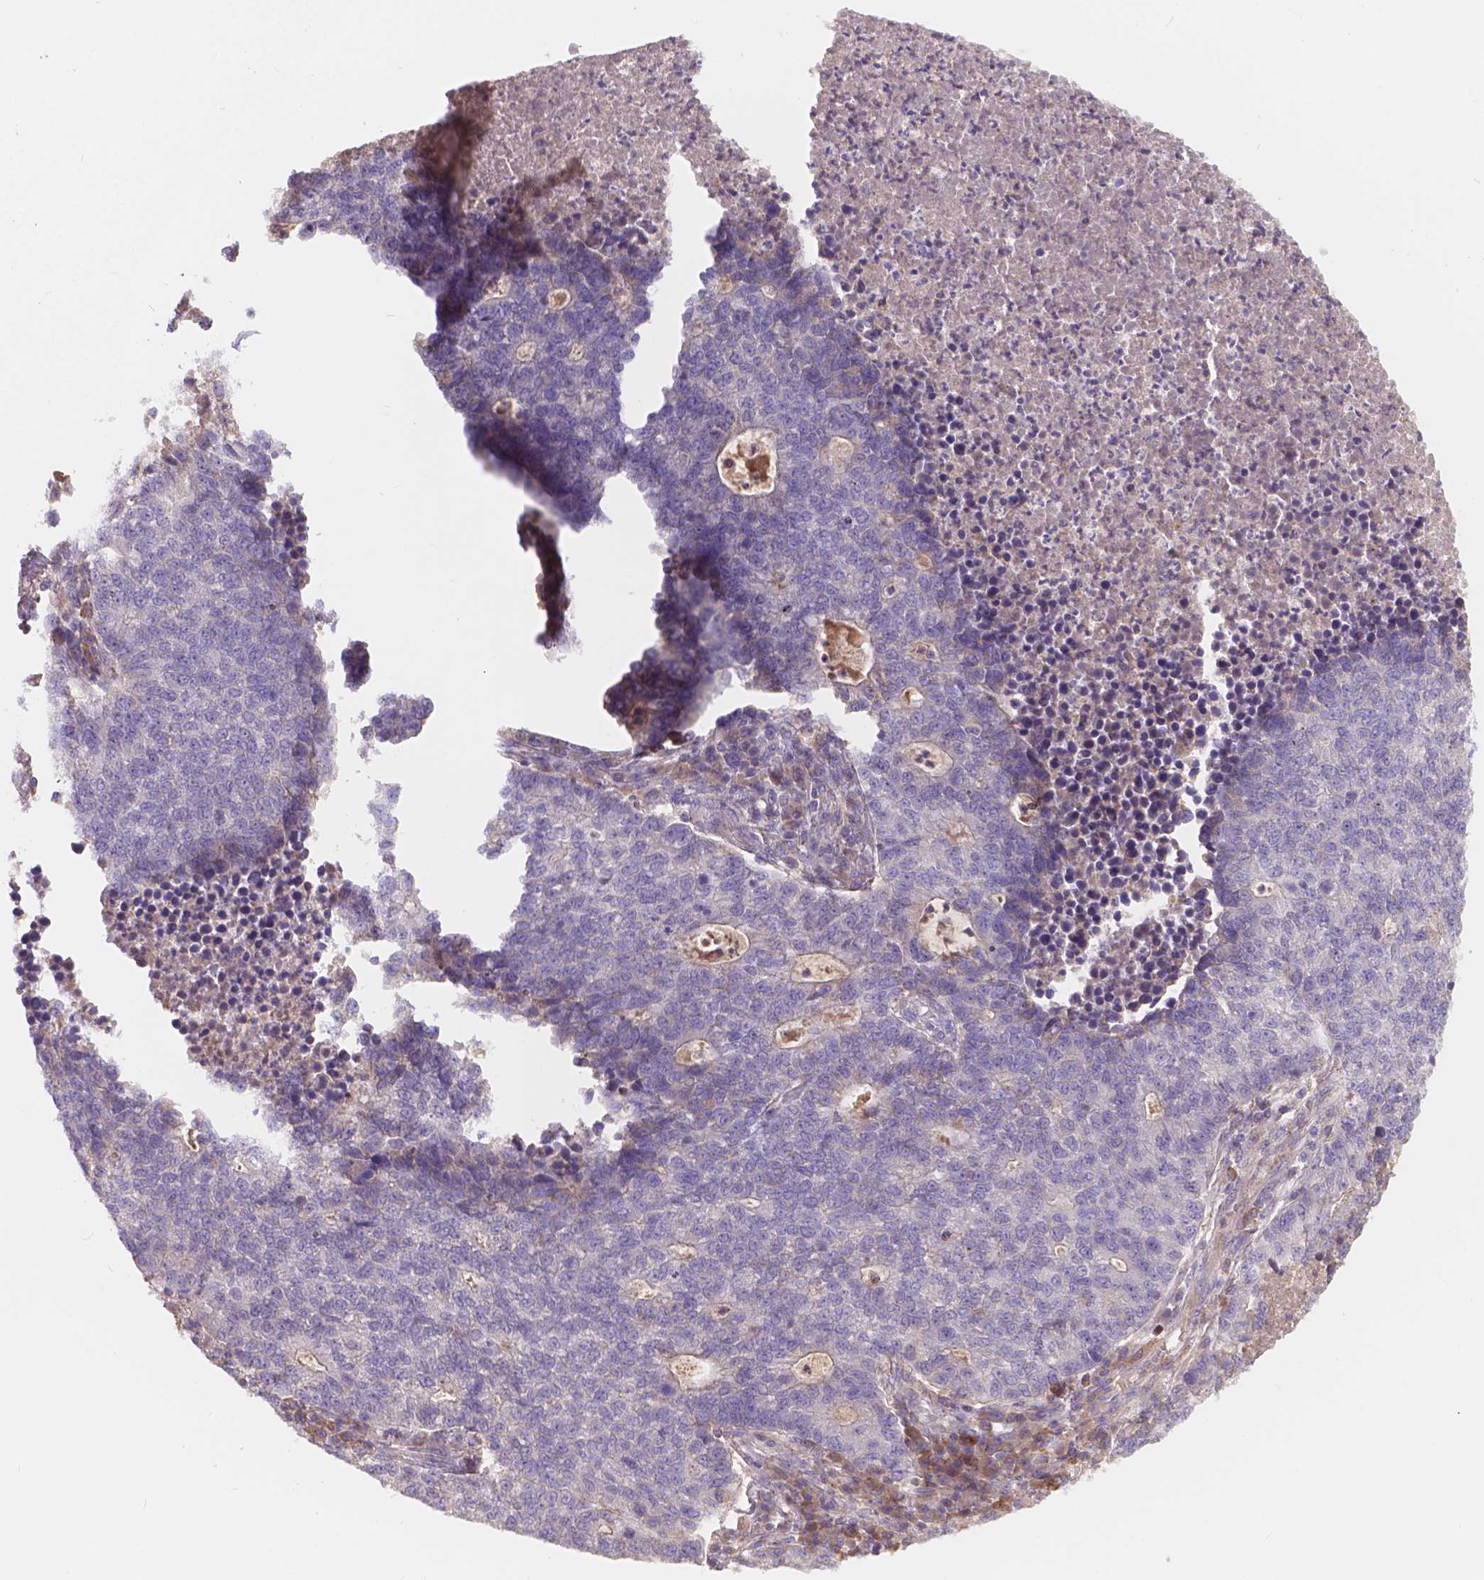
{"staining": {"intensity": "negative", "quantity": "none", "location": "none"}, "tissue": "lung cancer", "cell_type": "Tumor cells", "image_type": "cancer", "snomed": [{"axis": "morphology", "description": "Adenocarcinoma, NOS"}, {"axis": "topography", "description": "Lung"}], "caption": "This micrograph is of lung cancer stained with immunohistochemistry (IHC) to label a protein in brown with the nuclei are counter-stained blue. There is no staining in tumor cells. (DAB (3,3'-diaminobenzidine) immunohistochemistry (IHC), high magnification).", "gene": "CDK10", "patient": {"sex": "male", "age": 57}}